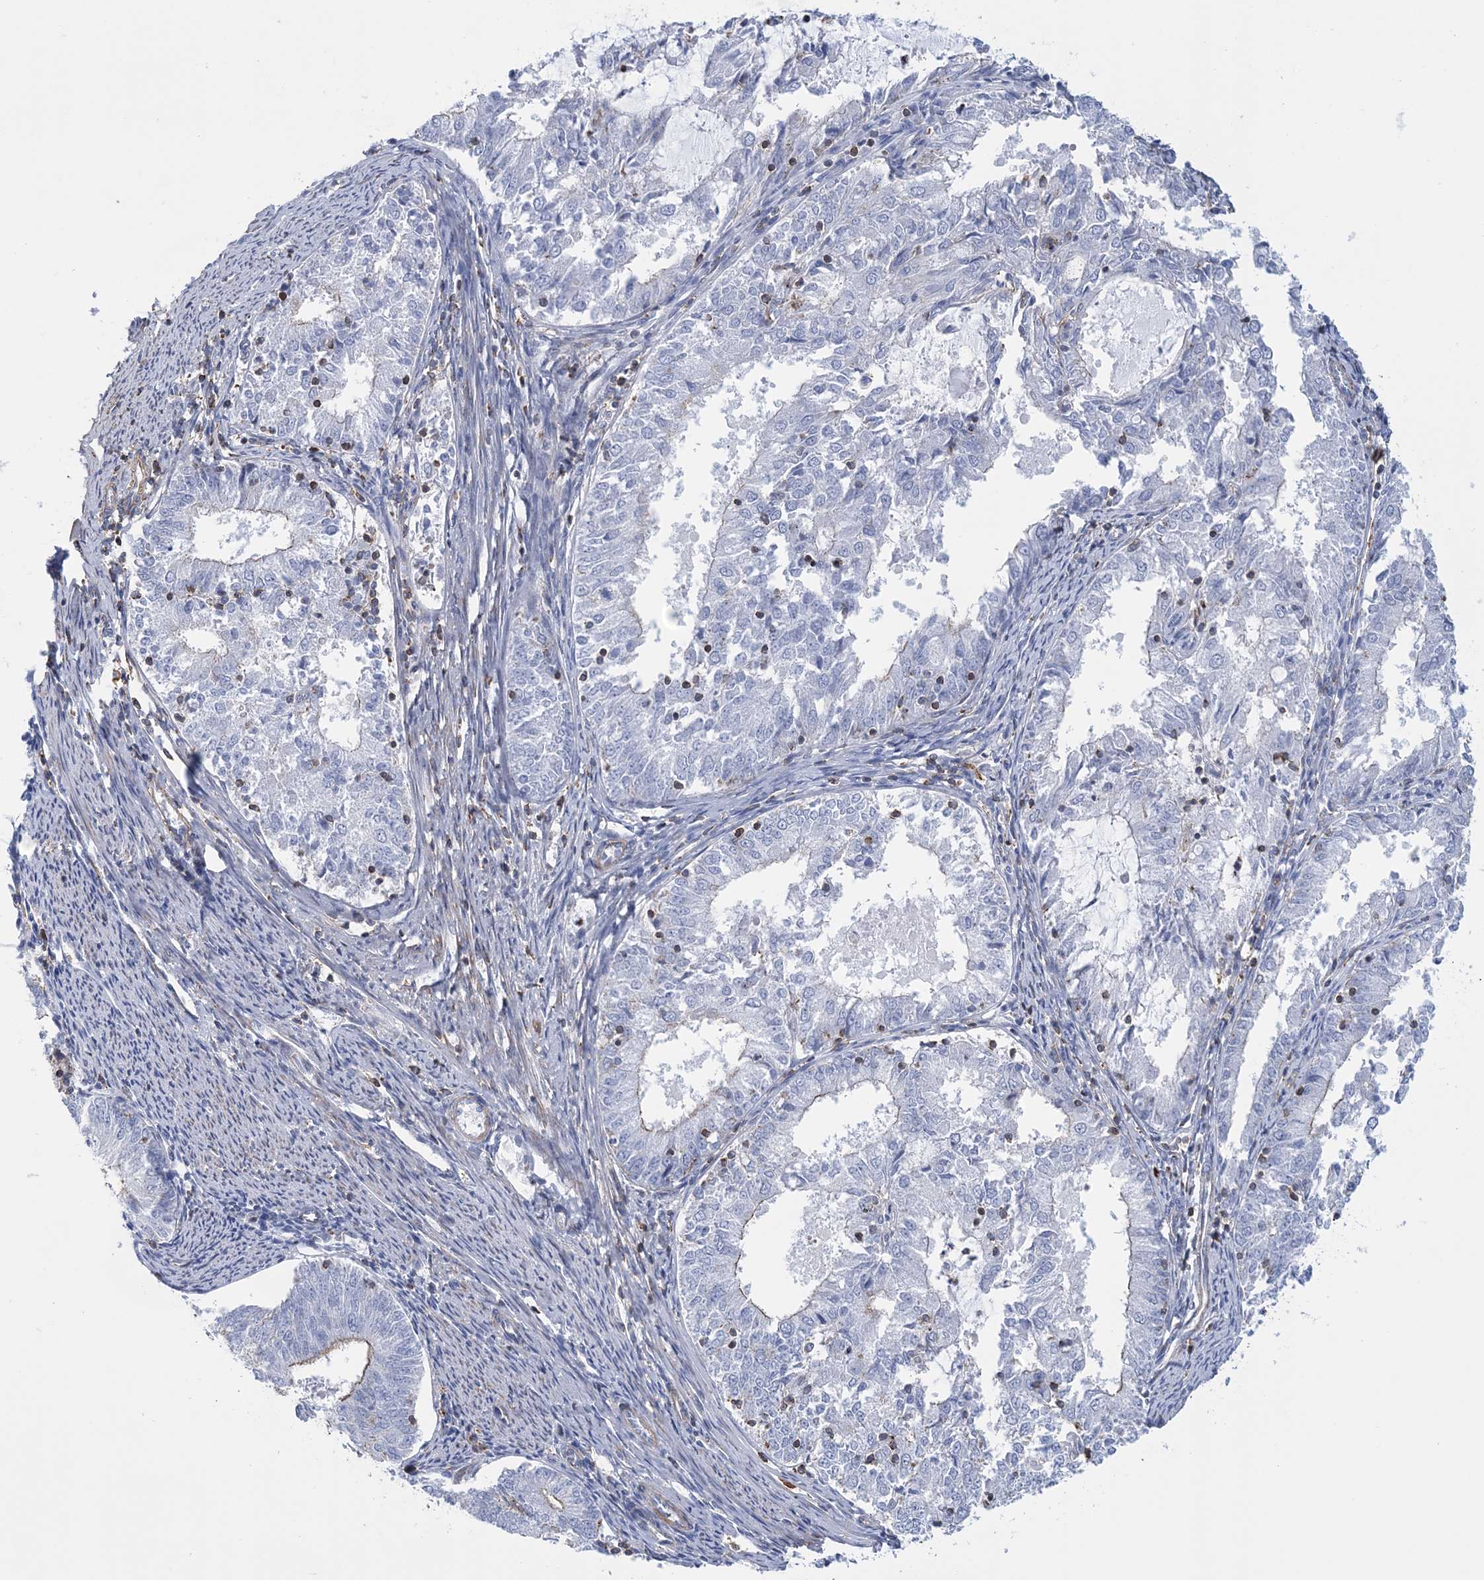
{"staining": {"intensity": "negative", "quantity": "none", "location": "none"}, "tissue": "endometrial cancer", "cell_type": "Tumor cells", "image_type": "cancer", "snomed": [{"axis": "morphology", "description": "Adenocarcinoma, NOS"}, {"axis": "topography", "description": "Endometrium"}], "caption": "Tumor cells are negative for protein expression in human endometrial cancer.", "gene": "C11orf21", "patient": {"sex": "female", "age": 57}}